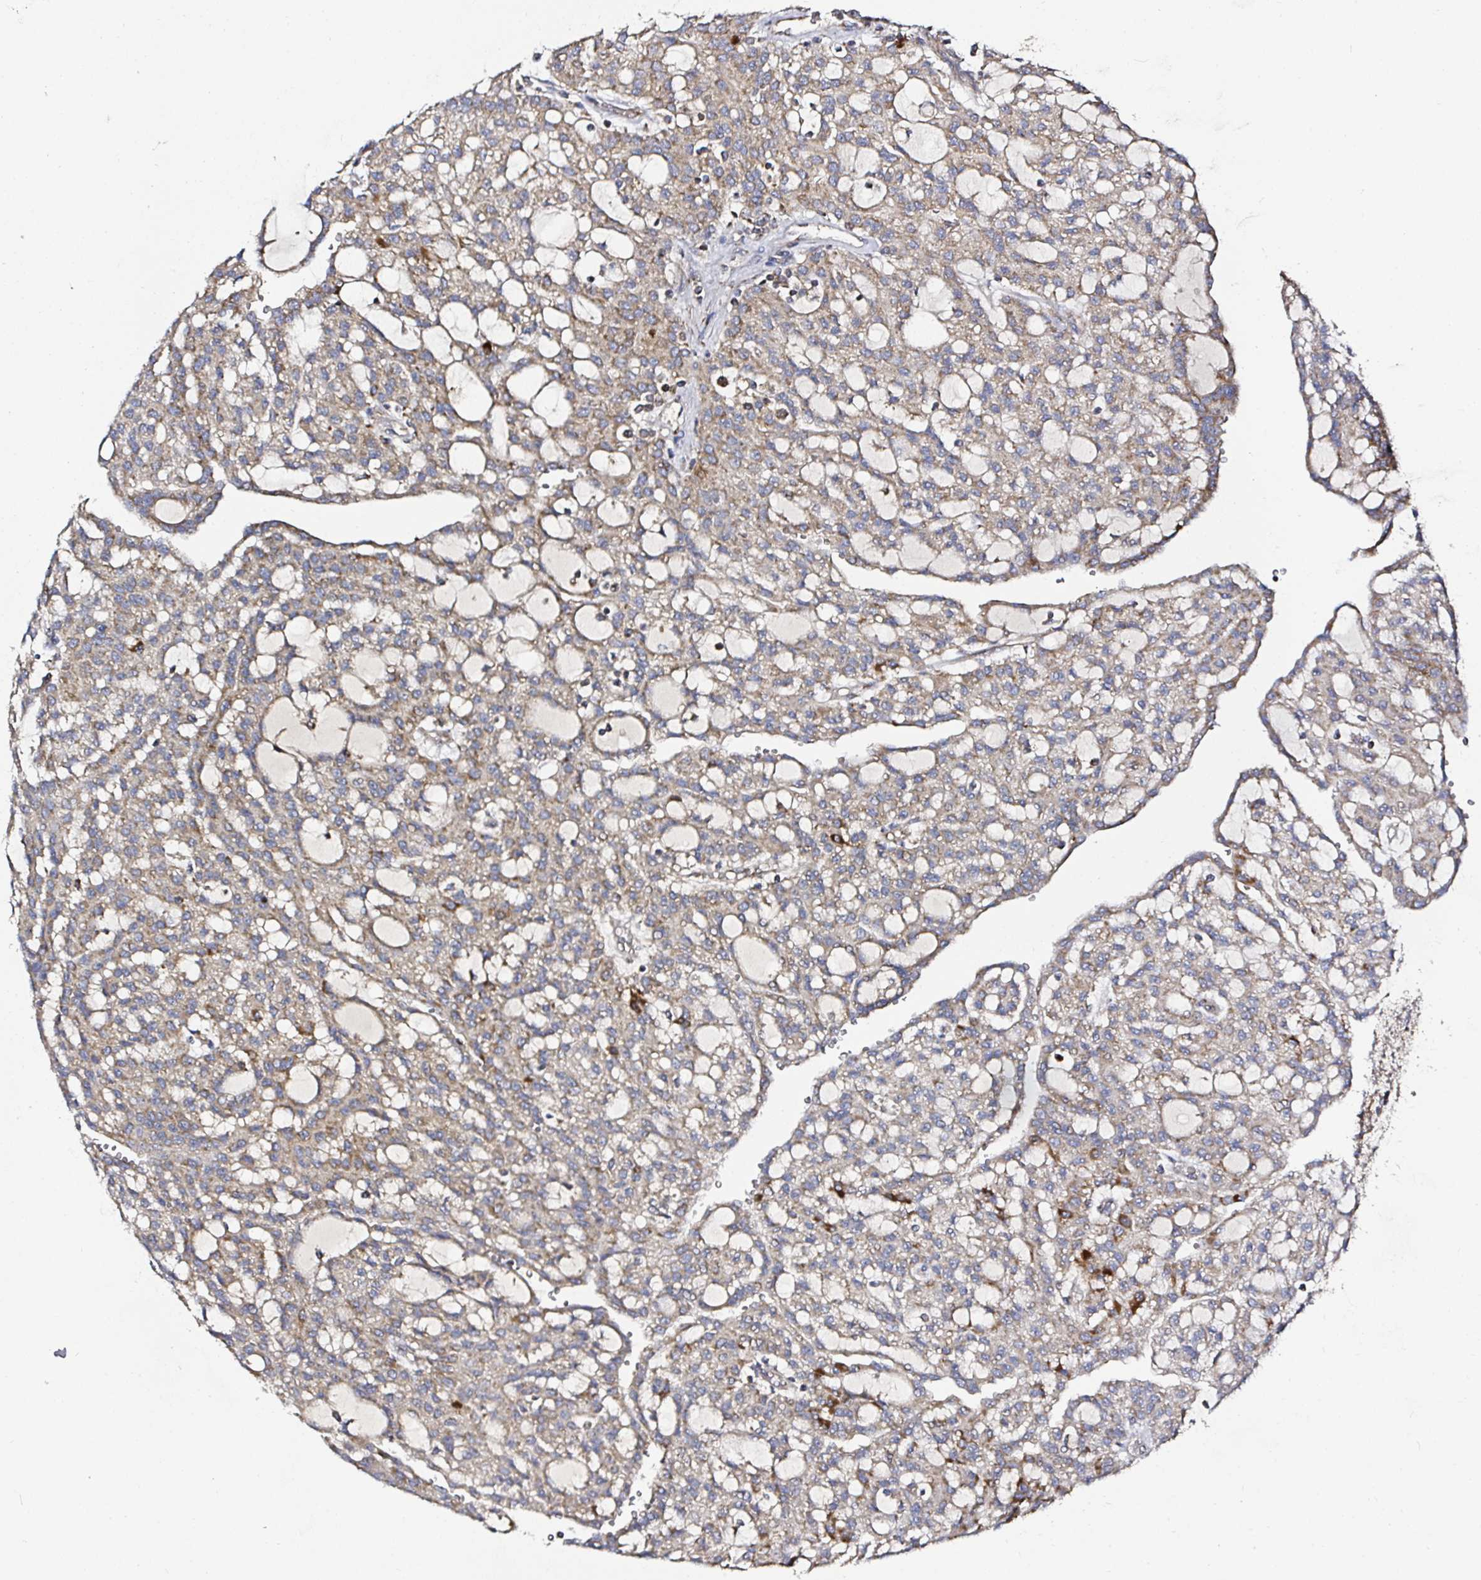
{"staining": {"intensity": "moderate", "quantity": ">75%", "location": "cytoplasmic/membranous"}, "tissue": "renal cancer", "cell_type": "Tumor cells", "image_type": "cancer", "snomed": [{"axis": "morphology", "description": "Adenocarcinoma, NOS"}, {"axis": "topography", "description": "Kidney"}], "caption": "Immunohistochemistry of human renal cancer (adenocarcinoma) exhibits medium levels of moderate cytoplasmic/membranous positivity in about >75% of tumor cells.", "gene": "ATAD3B", "patient": {"sex": "male", "age": 63}}